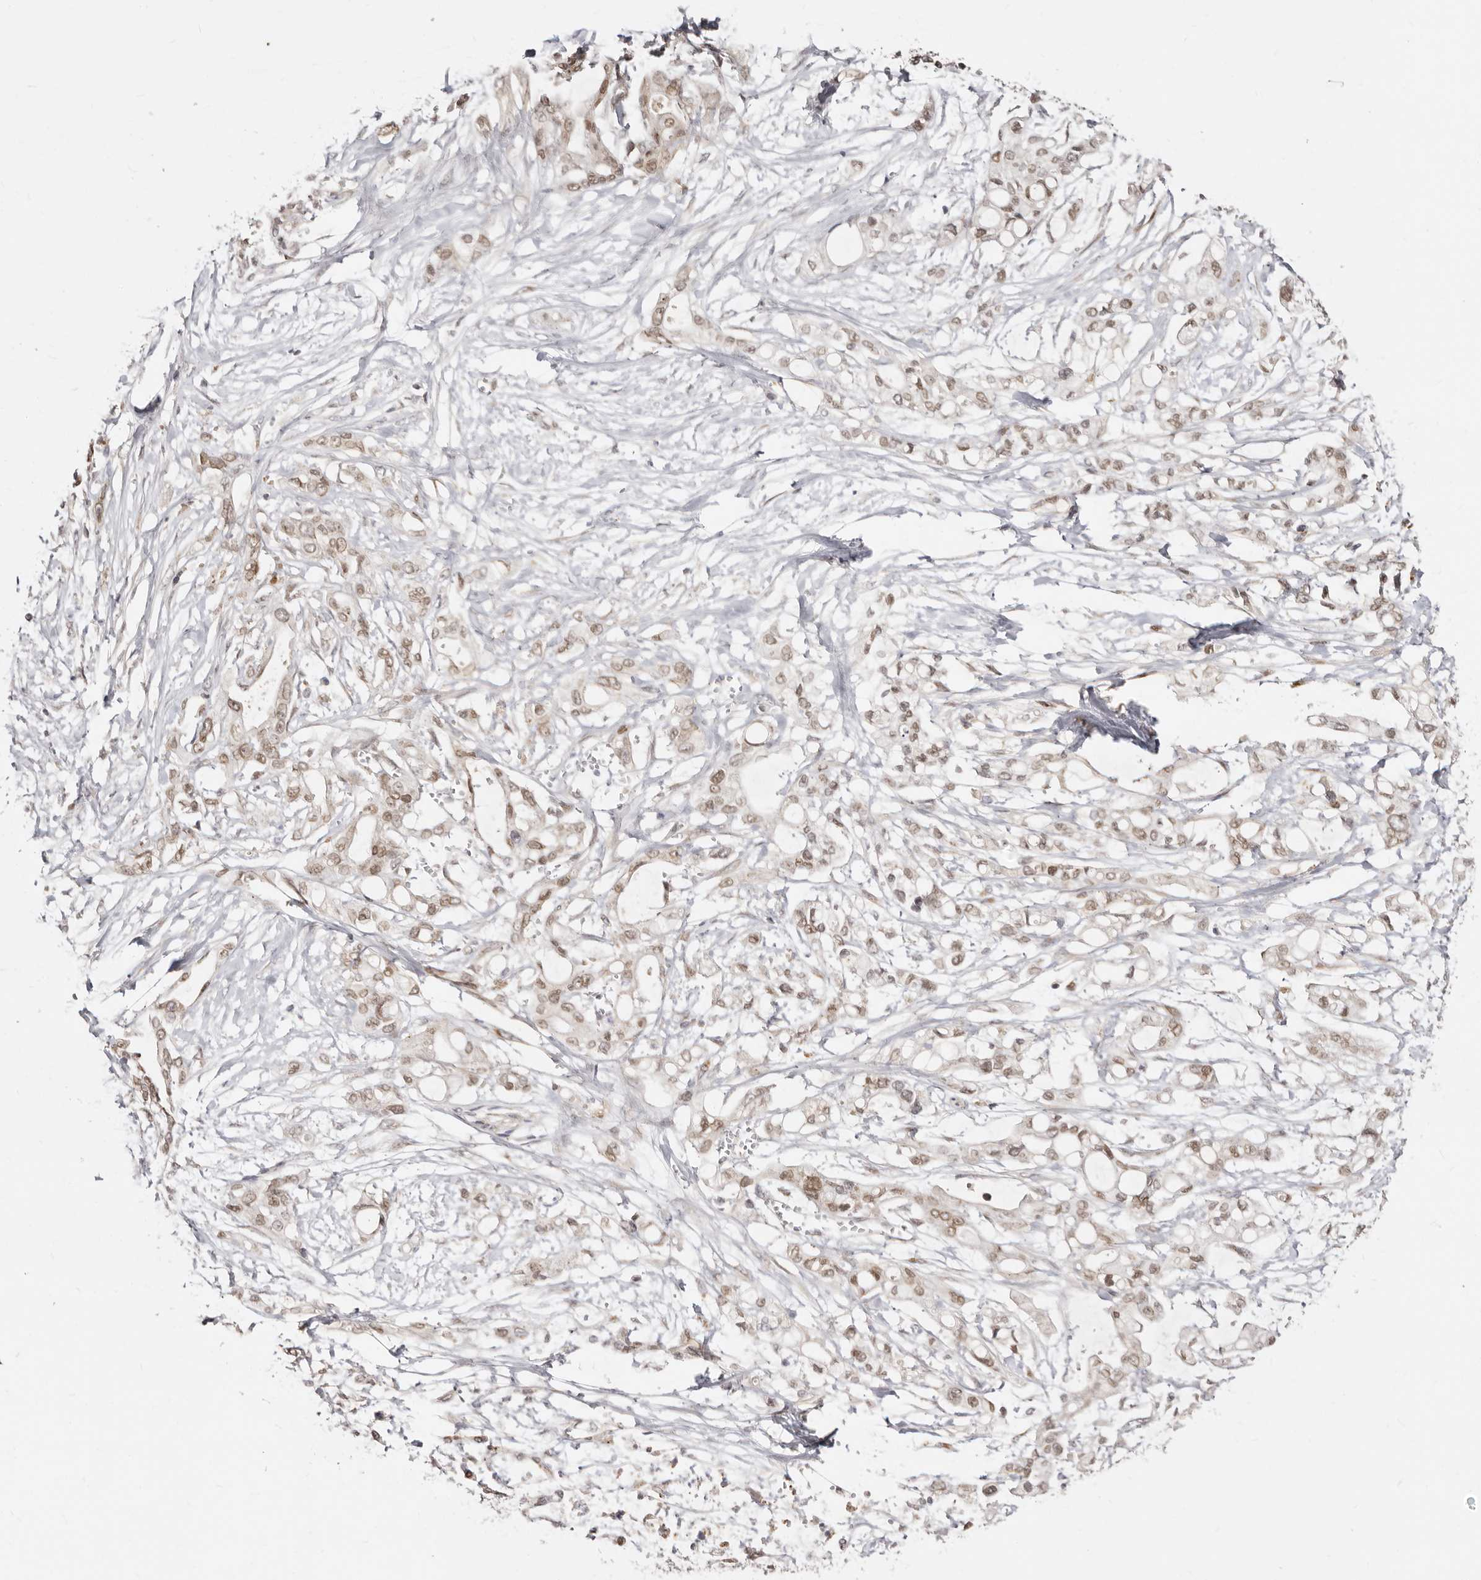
{"staining": {"intensity": "moderate", "quantity": ">75%", "location": "nuclear"}, "tissue": "pancreatic cancer", "cell_type": "Tumor cells", "image_type": "cancer", "snomed": [{"axis": "morphology", "description": "Adenocarcinoma, NOS"}, {"axis": "topography", "description": "Pancreas"}], "caption": "Protein analysis of pancreatic cancer (adenocarcinoma) tissue shows moderate nuclear staining in about >75% of tumor cells.", "gene": "LCORL", "patient": {"sex": "male", "age": 68}}